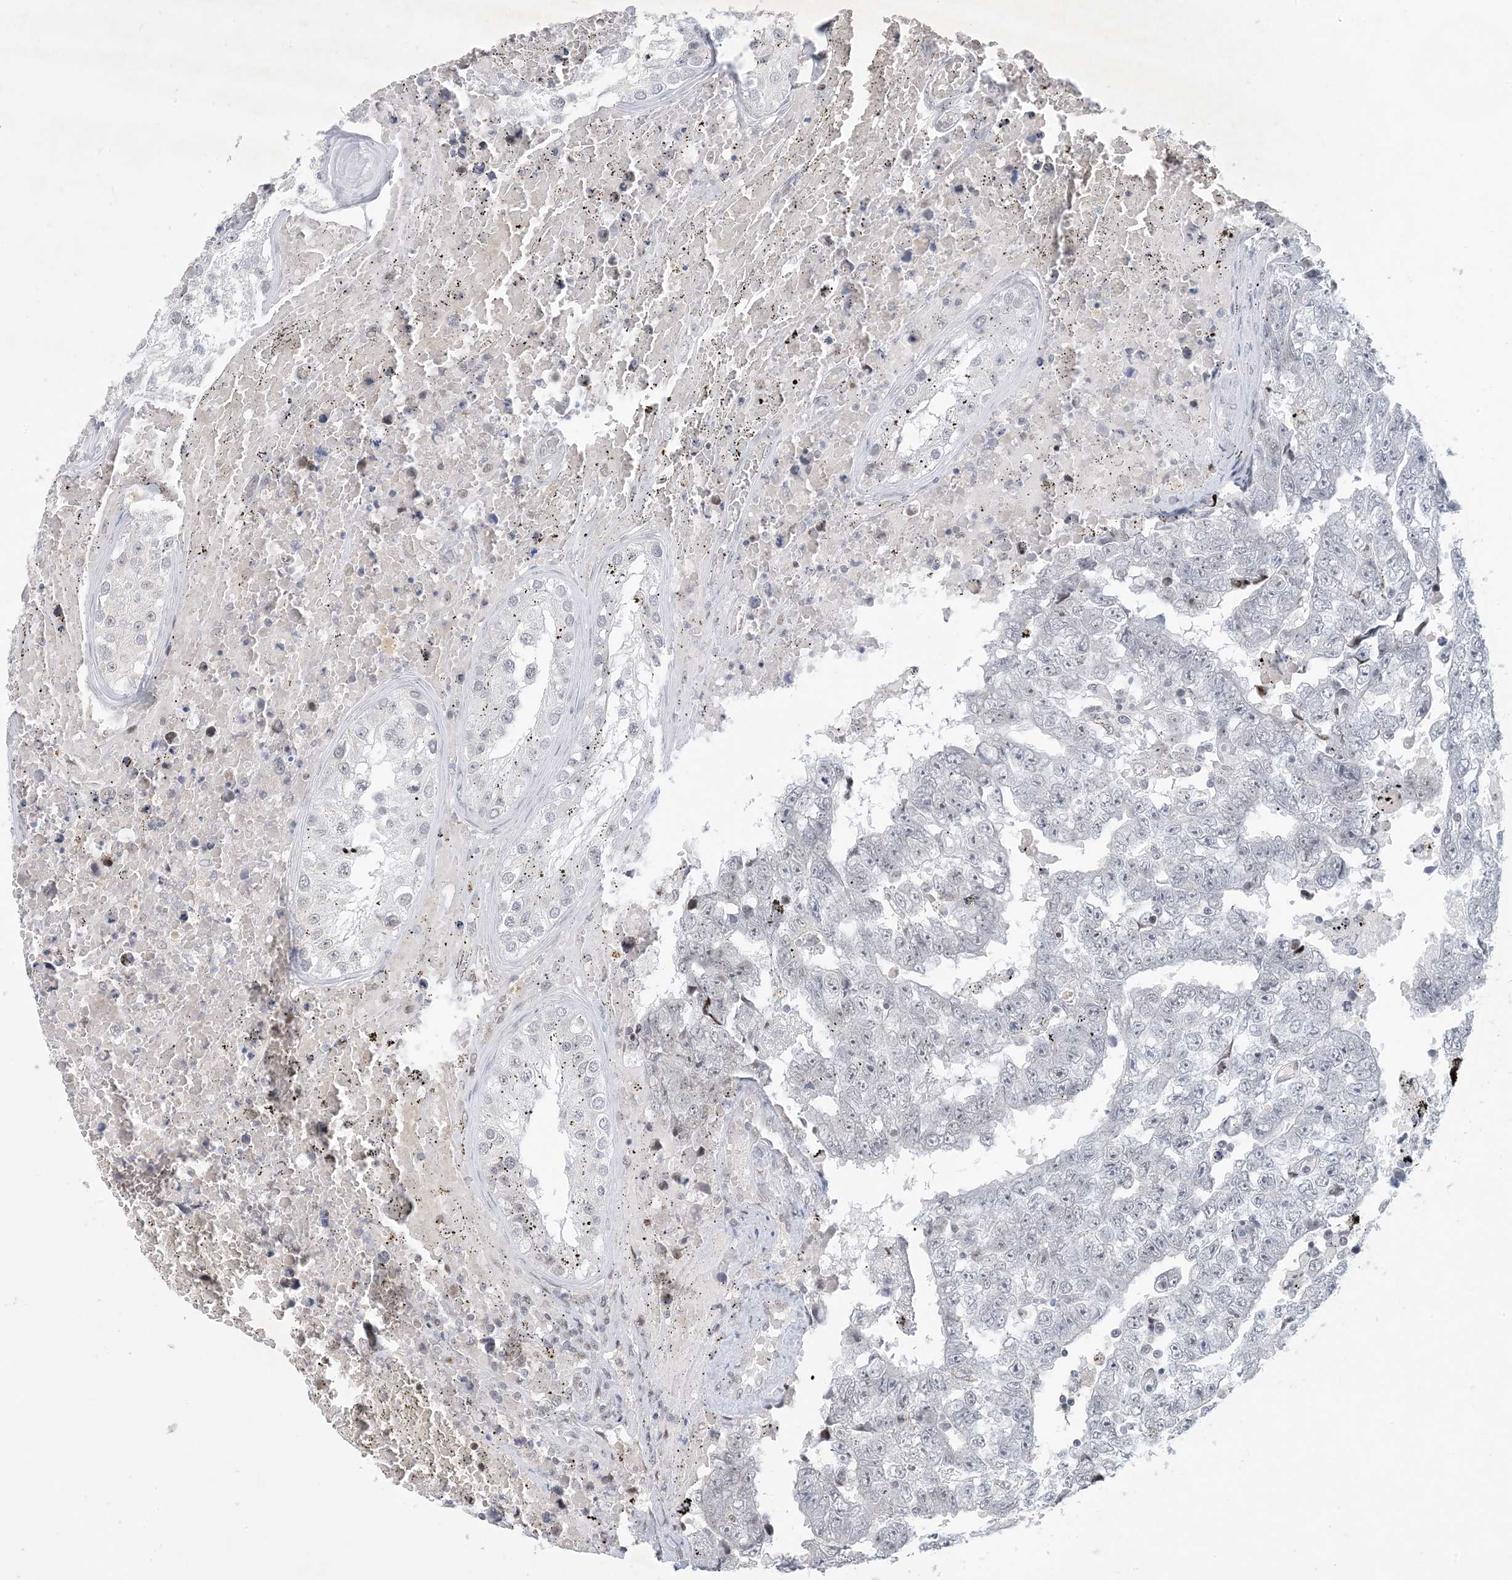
{"staining": {"intensity": "weak", "quantity": "25%-75%", "location": "nuclear"}, "tissue": "testis cancer", "cell_type": "Tumor cells", "image_type": "cancer", "snomed": [{"axis": "morphology", "description": "Carcinoma, Embryonal, NOS"}, {"axis": "topography", "description": "Testis"}], "caption": "IHC (DAB) staining of human testis cancer demonstrates weak nuclear protein staining in about 25%-75% of tumor cells. The staining was performed using DAB (3,3'-diaminobenzidine) to visualize the protein expression in brown, while the nuclei were stained in blue with hematoxylin (Magnification: 20x).", "gene": "ZNF674", "patient": {"sex": "male", "age": 25}}